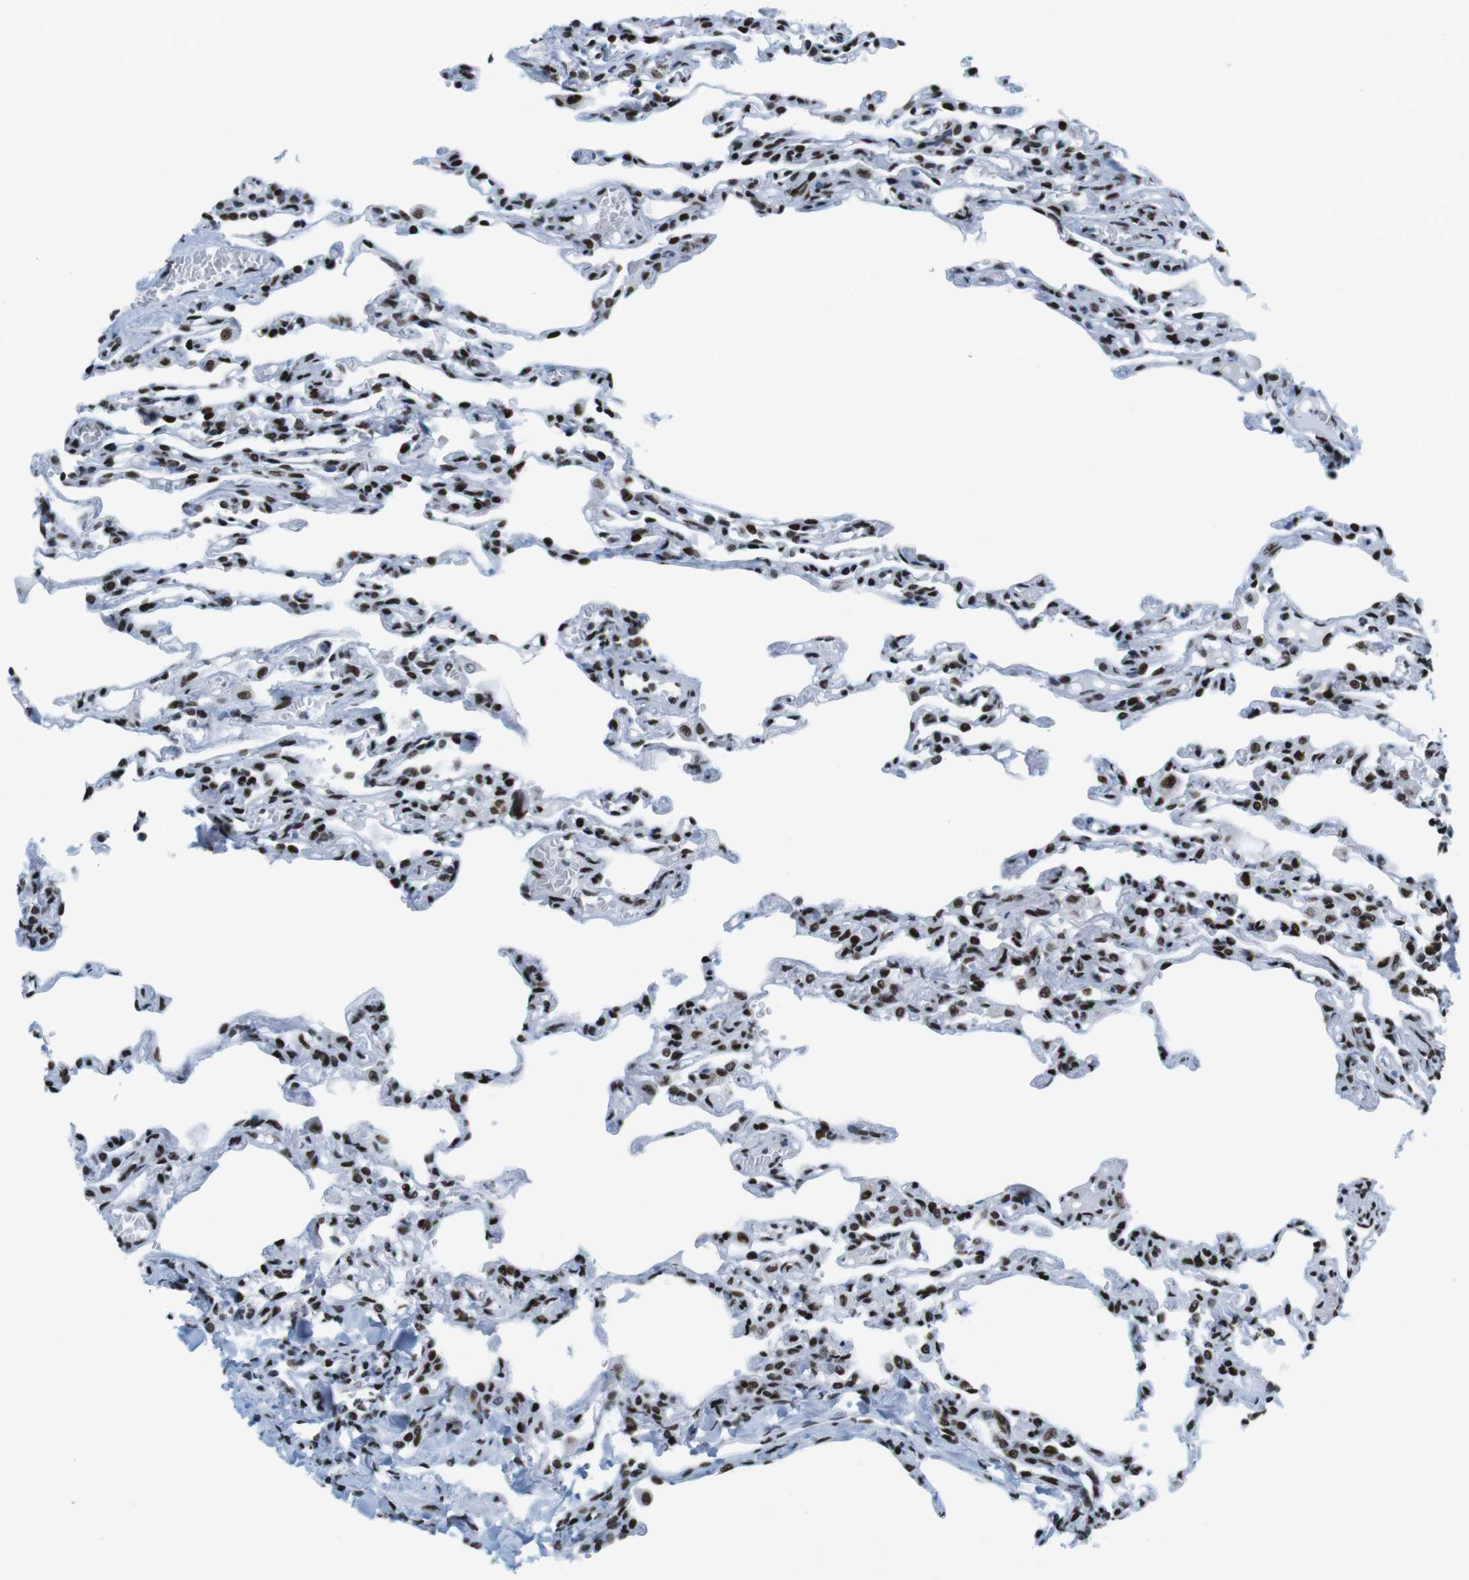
{"staining": {"intensity": "strong", "quantity": ">75%", "location": "nuclear"}, "tissue": "lung", "cell_type": "Alveolar cells", "image_type": "normal", "snomed": [{"axis": "morphology", "description": "Normal tissue, NOS"}, {"axis": "topography", "description": "Lung"}], "caption": "Lung stained for a protein (brown) demonstrates strong nuclear positive staining in approximately >75% of alveolar cells.", "gene": "CITED2", "patient": {"sex": "male", "age": 21}}